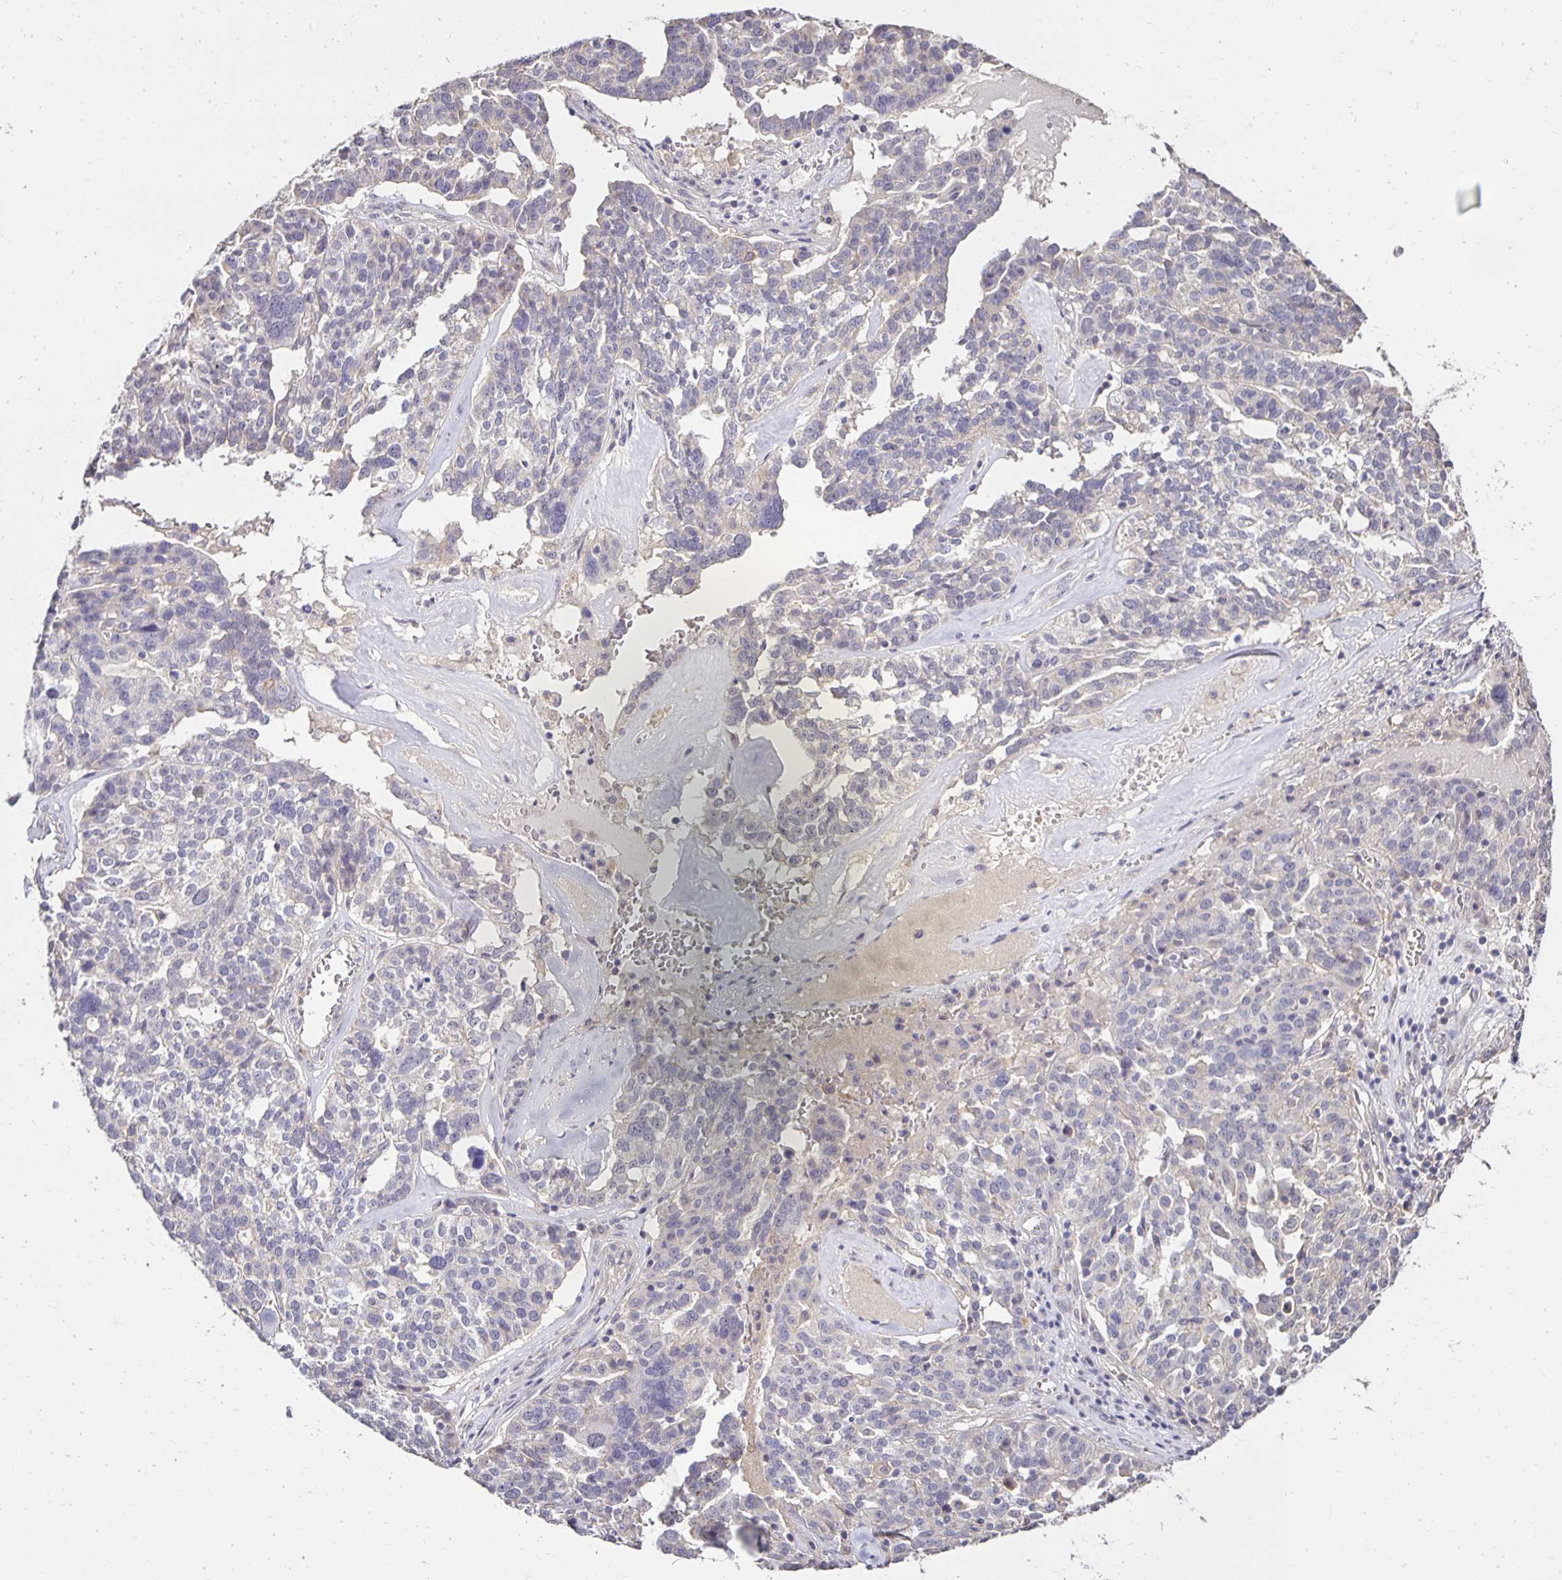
{"staining": {"intensity": "negative", "quantity": "none", "location": "none"}, "tissue": "ovarian cancer", "cell_type": "Tumor cells", "image_type": "cancer", "snomed": [{"axis": "morphology", "description": "Cystadenocarcinoma, serous, NOS"}, {"axis": "topography", "description": "Ovary"}], "caption": "Tumor cells are negative for protein expression in human ovarian serous cystadenocarcinoma.", "gene": "PNPLA3", "patient": {"sex": "female", "age": 59}}